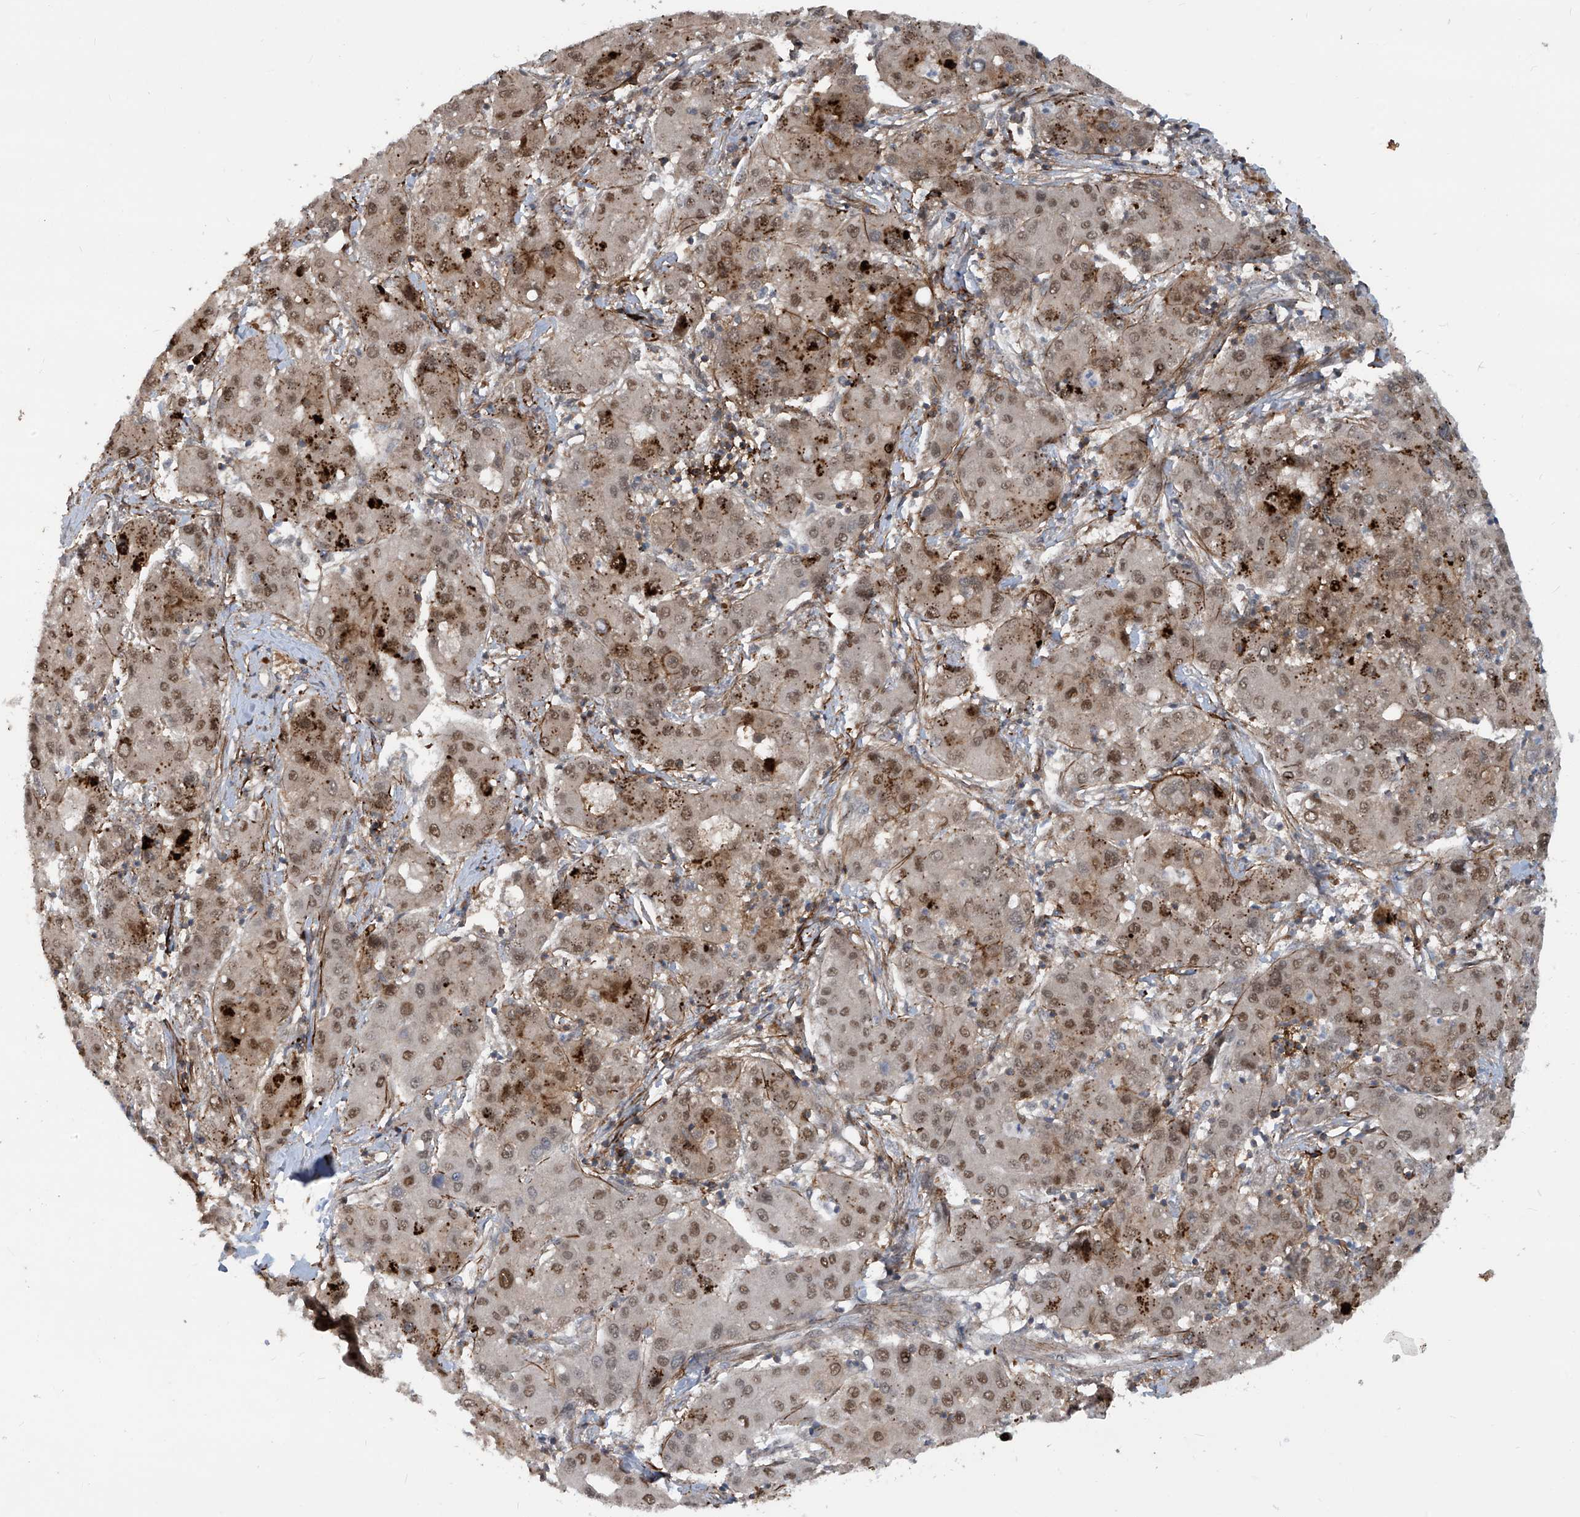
{"staining": {"intensity": "moderate", "quantity": ">75%", "location": "nuclear"}, "tissue": "liver cancer", "cell_type": "Tumor cells", "image_type": "cancer", "snomed": [{"axis": "morphology", "description": "Carcinoma, Hepatocellular, NOS"}, {"axis": "topography", "description": "Liver"}], "caption": "Liver hepatocellular carcinoma stained with a brown dye shows moderate nuclear positive expression in about >75% of tumor cells.", "gene": "LAGE3", "patient": {"sex": "male", "age": 65}}